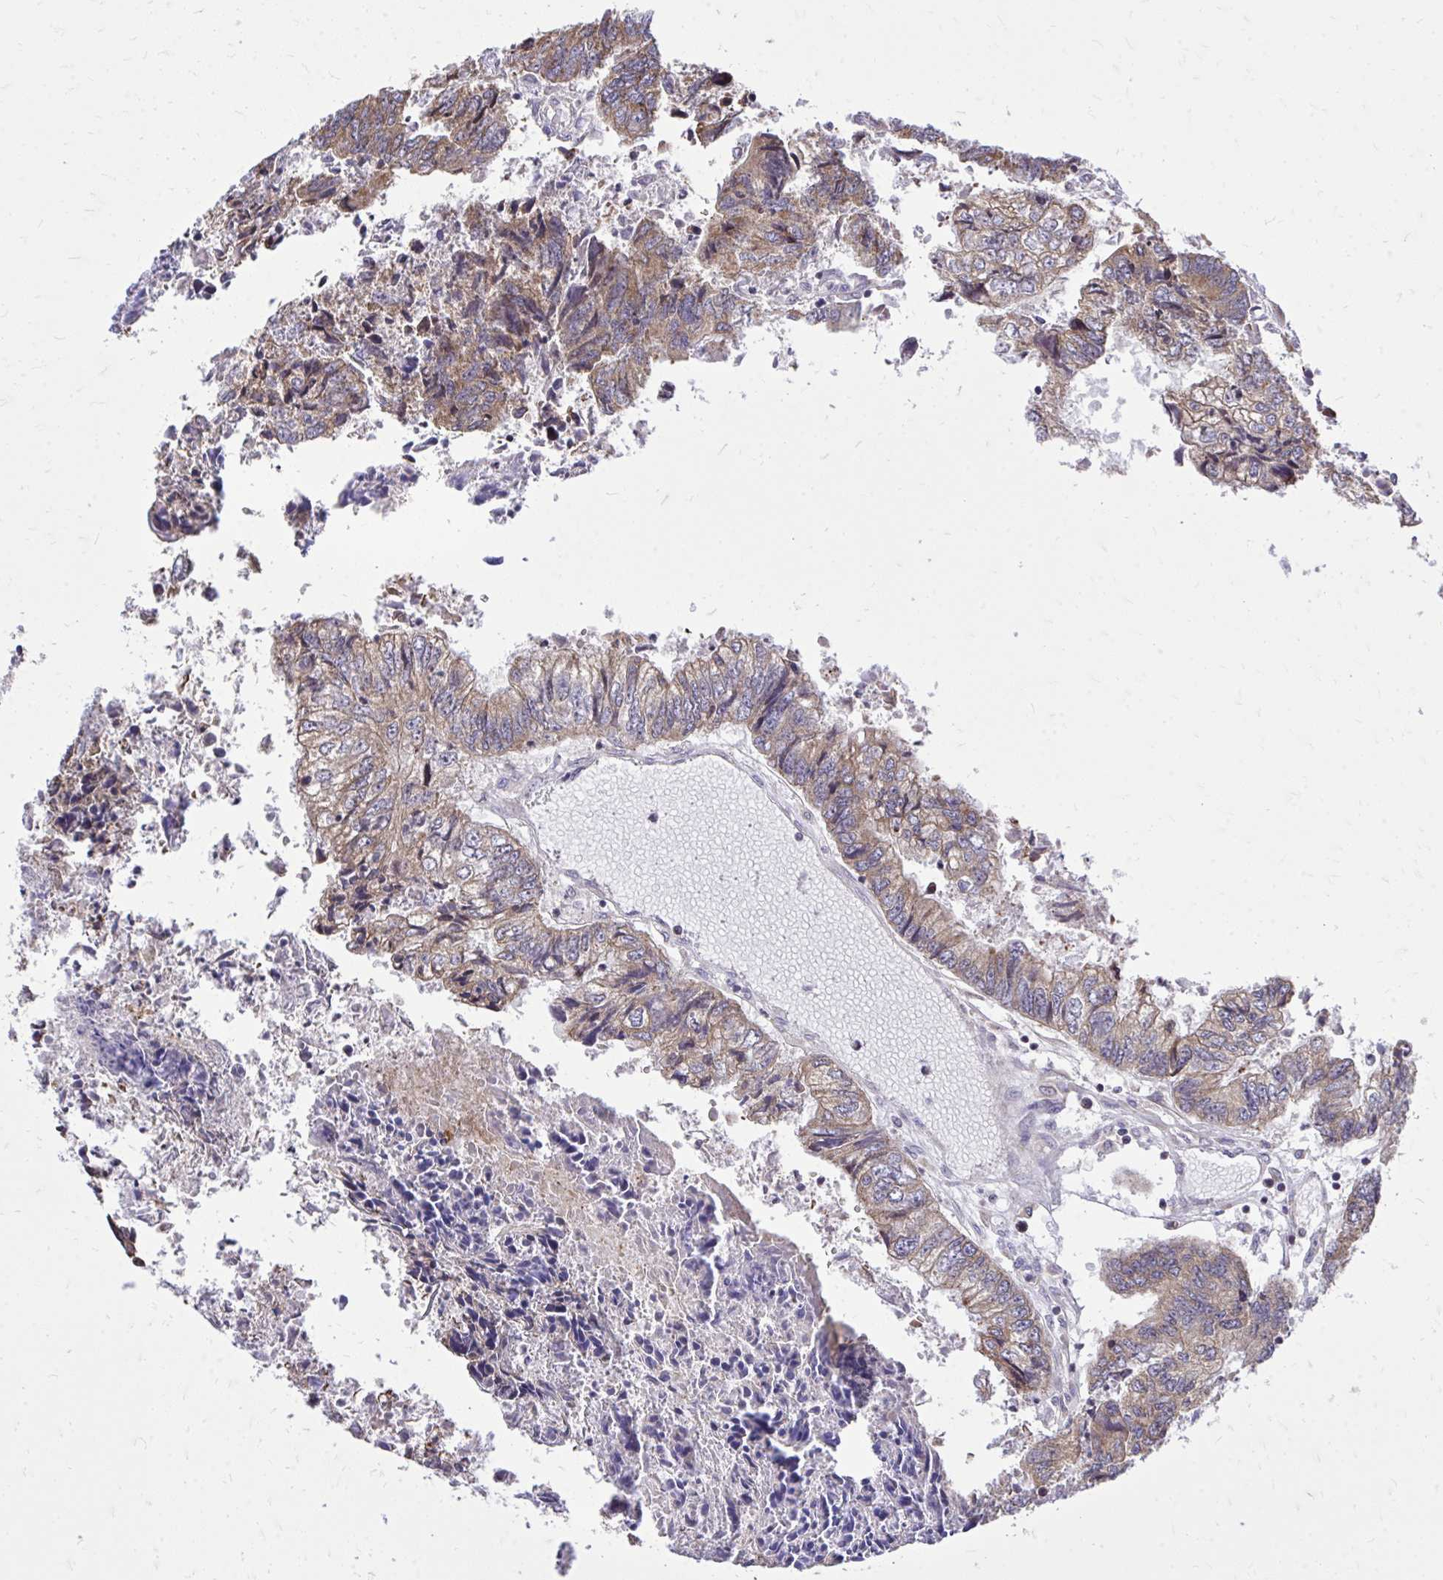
{"staining": {"intensity": "moderate", "quantity": "25%-75%", "location": "cytoplasmic/membranous"}, "tissue": "colorectal cancer", "cell_type": "Tumor cells", "image_type": "cancer", "snomed": [{"axis": "morphology", "description": "Adenocarcinoma, NOS"}, {"axis": "topography", "description": "Colon"}], "caption": "Immunohistochemistry photomicrograph of human adenocarcinoma (colorectal) stained for a protein (brown), which reveals medium levels of moderate cytoplasmic/membranous positivity in approximately 25%-75% of tumor cells.", "gene": "METTL9", "patient": {"sex": "male", "age": 86}}